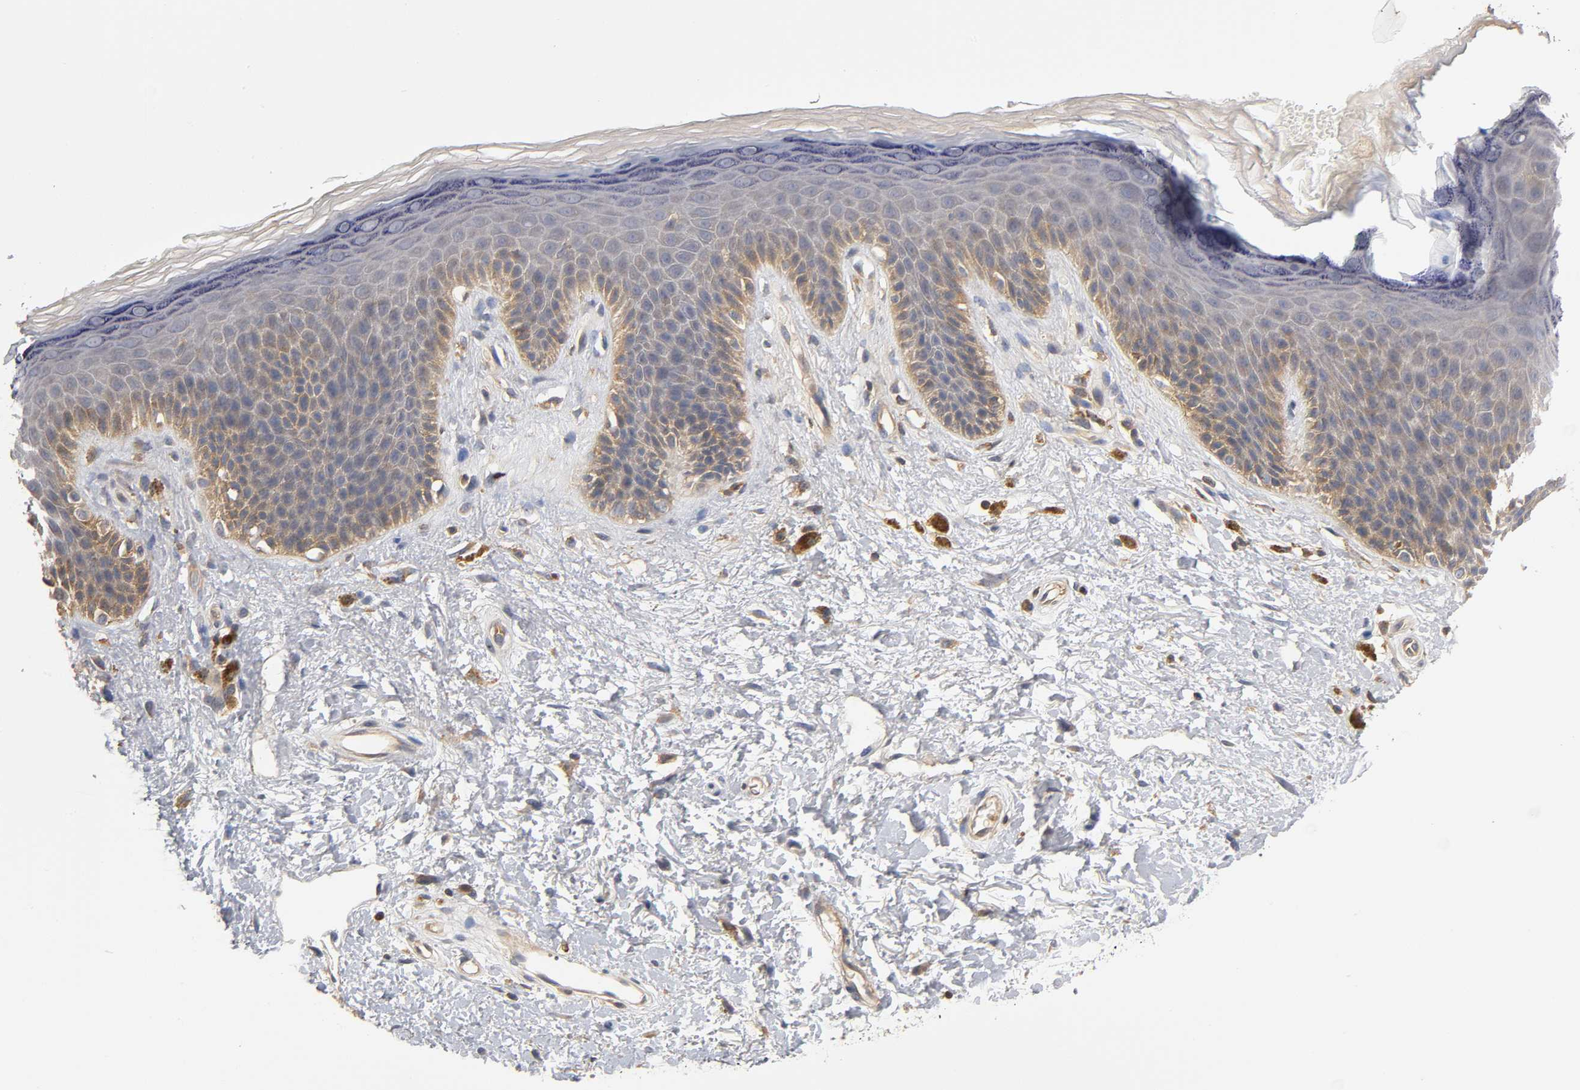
{"staining": {"intensity": "moderate", "quantity": "<25%", "location": "cytoplasmic/membranous"}, "tissue": "skin", "cell_type": "Epidermal cells", "image_type": "normal", "snomed": [{"axis": "morphology", "description": "Normal tissue, NOS"}, {"axis": "topography", "description": "Anal"}], "caption": "Epidermal cells demonstrate low levels of moderate cytoplasmic/membranous positivity in approximately <25% of cells in normal human skin. Nuclei are stained in blue.", "gene": "ACTR2", "patient": {"sex": "female", "age": 46}}